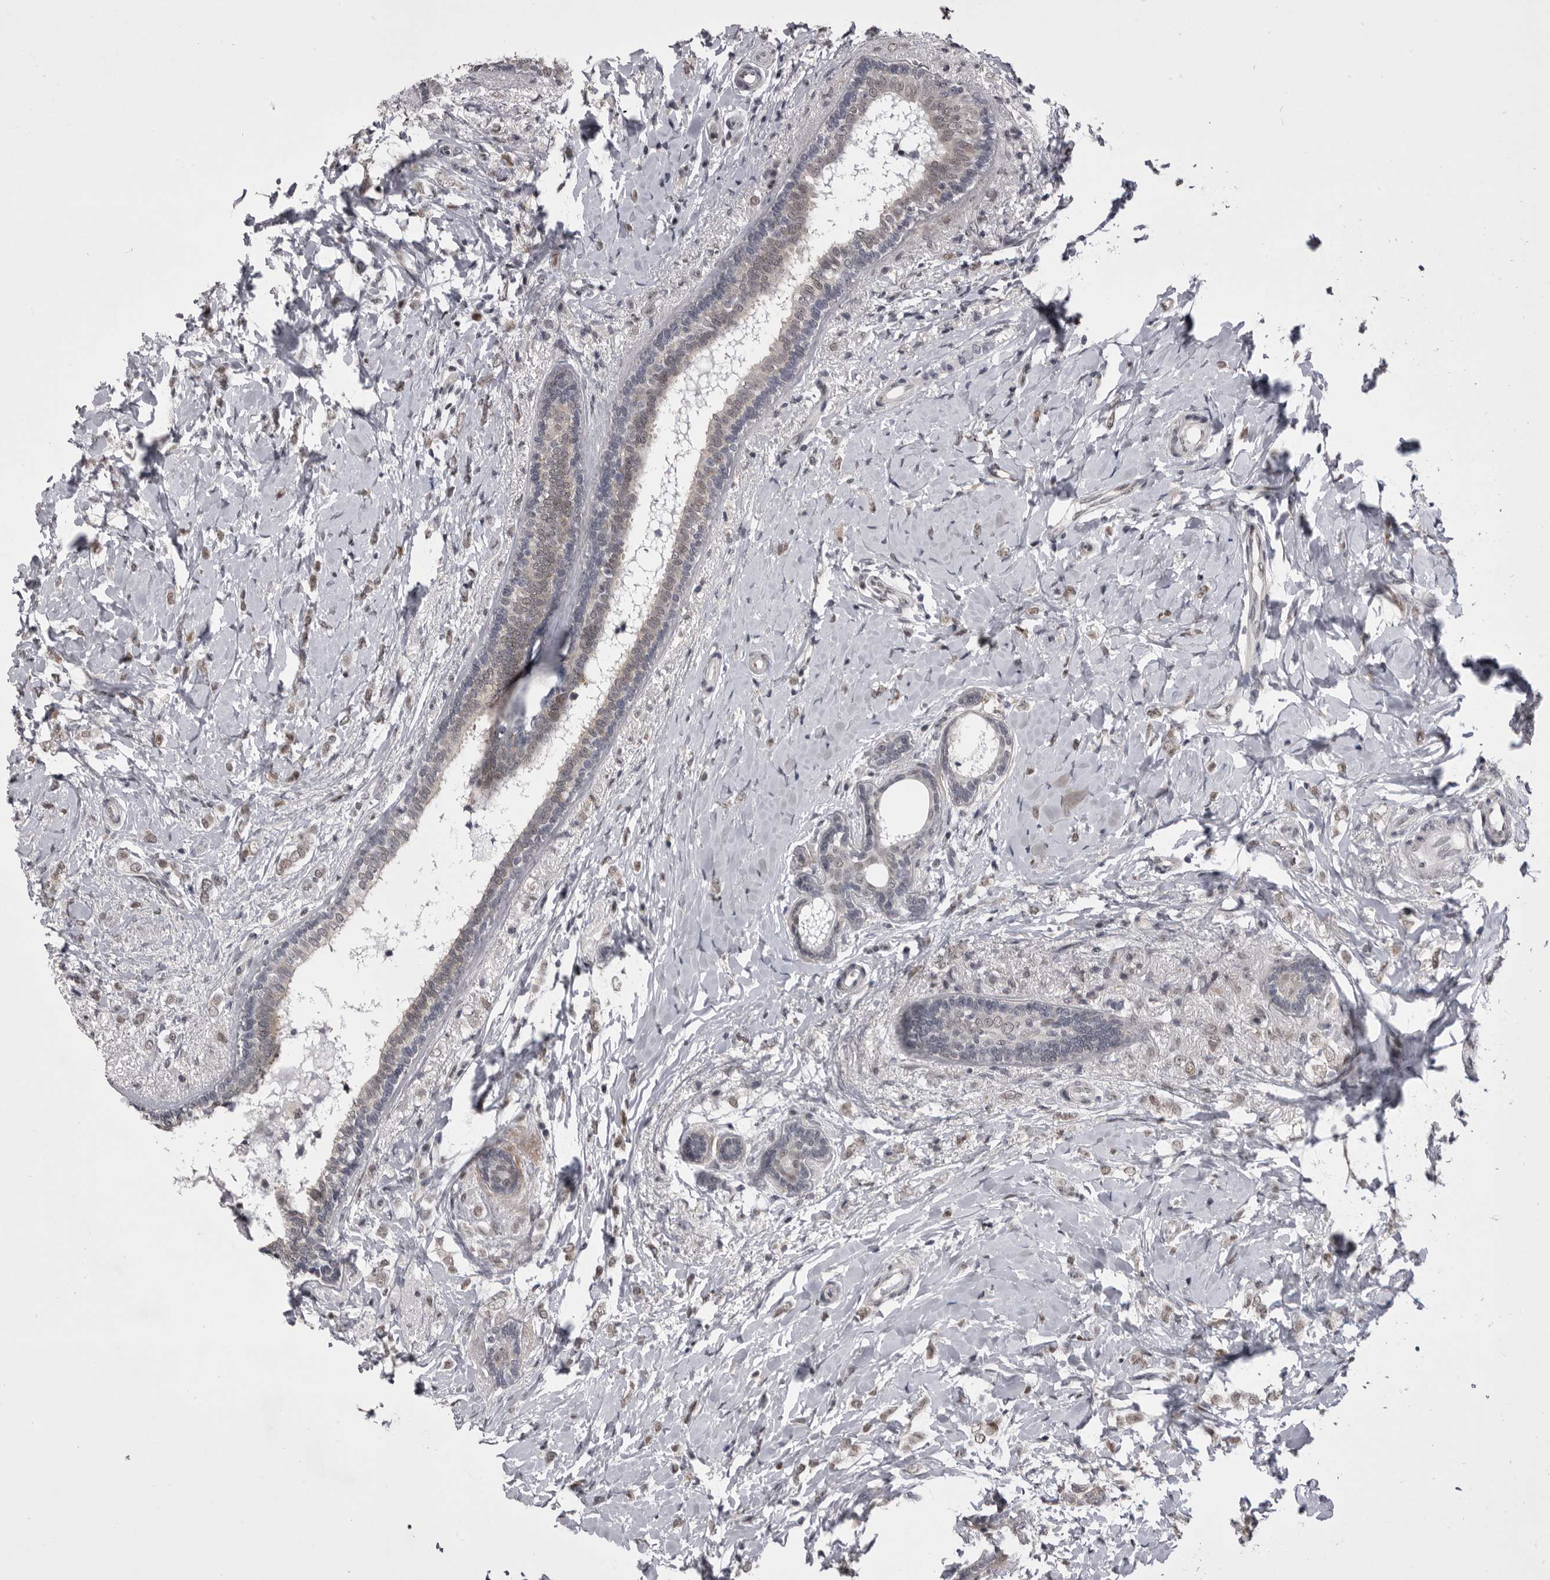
{"staining": {"intensity": "weak", "quantity": "25%-75%", "location": "nuclear"}, "tissue": "breast cancer", "cell_type": "Tumor cells", "image_type": "cancer", "snomed": [{"axis": "morphology", "description": "Normal tissue, NOS"}, {"axis": "morphology", "description": "Lobular carcinoma"}, {"axis": "topography", "description": "Breast"}], "caption": "Breast cancer tissue reveals weak nuclear positivity in about 25%-75% of tumor cells", "gene": "PRPF3", "patient": {"sex": "female", "age": 47}}